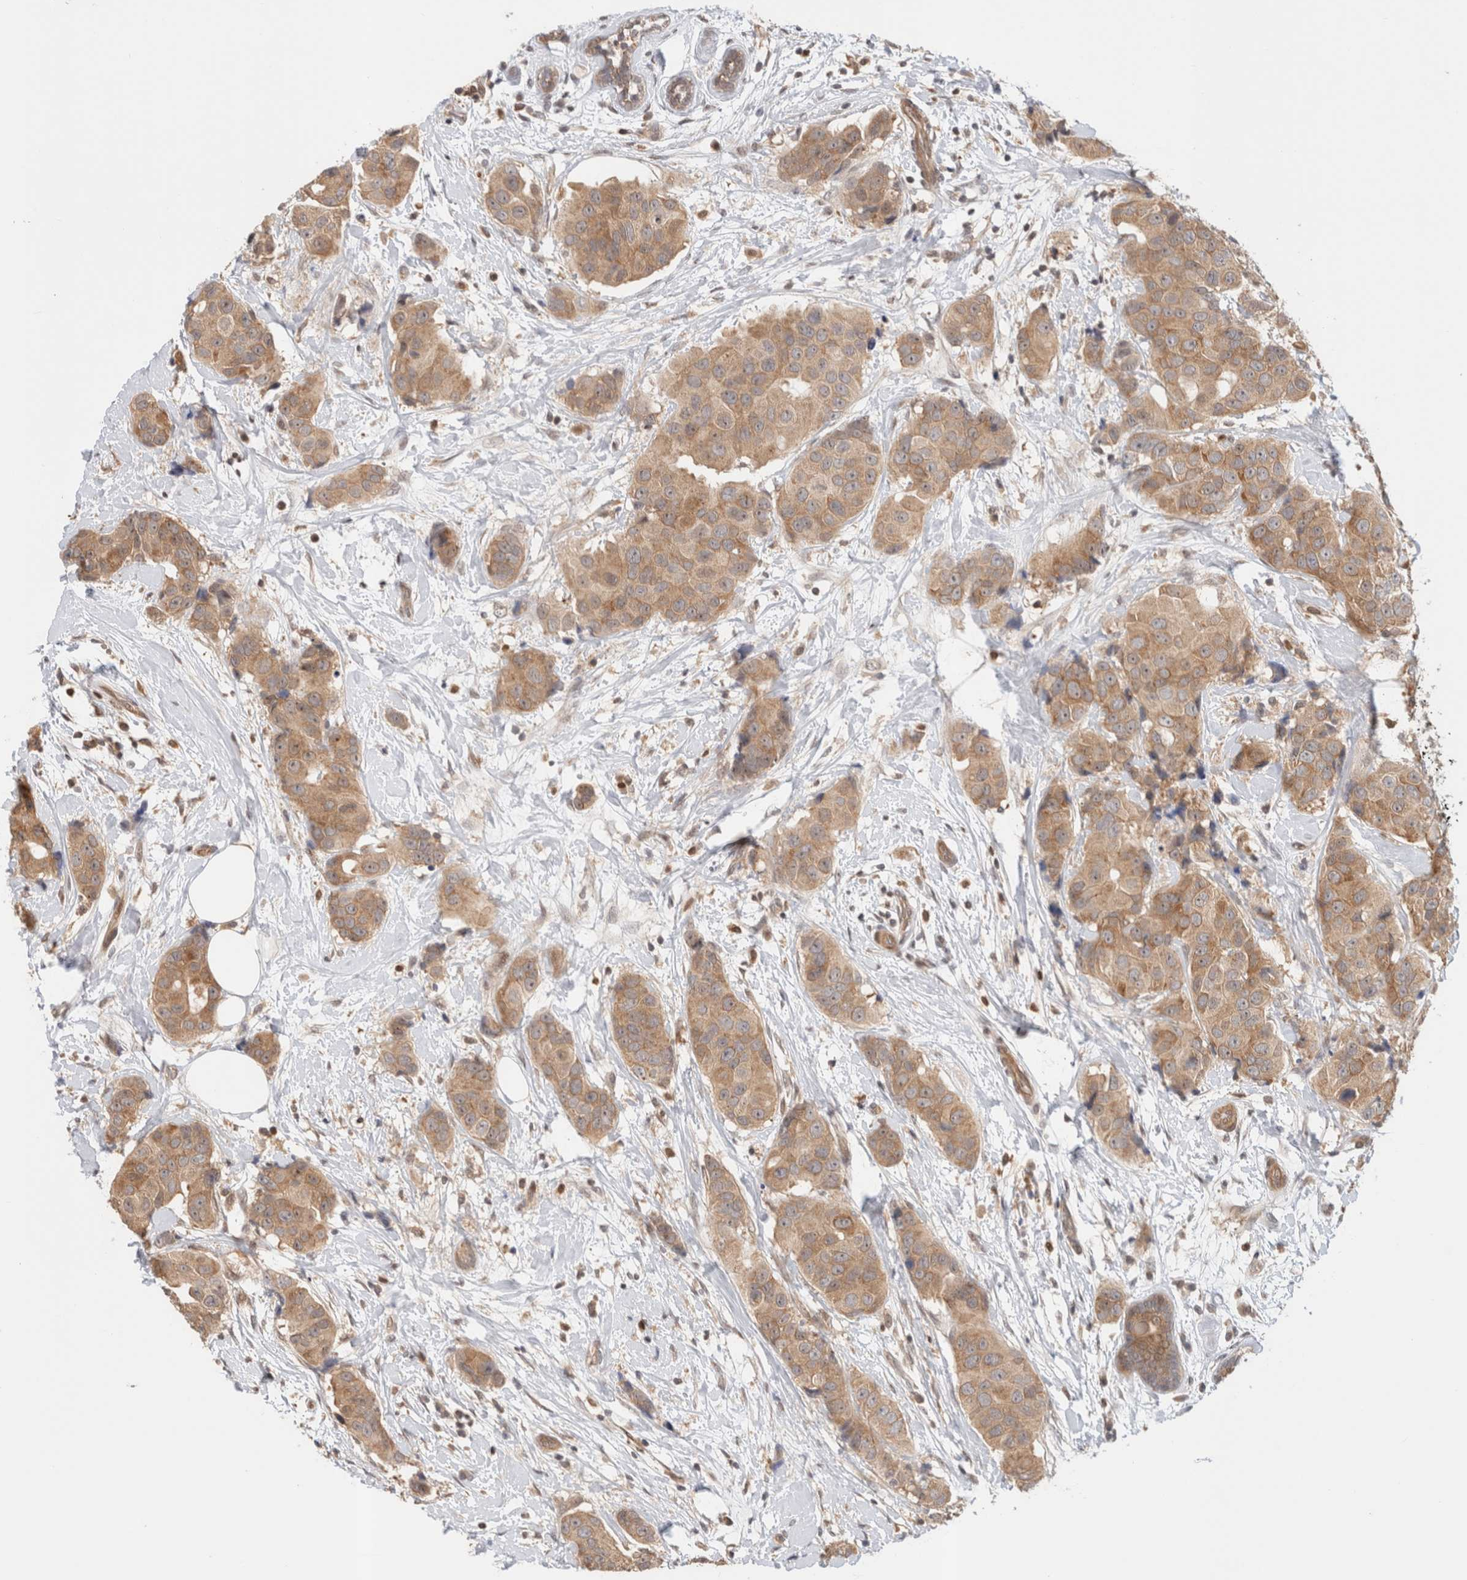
{"staining": {"intensity": "moderate", "quantity": ">75%", "location": "cytoplasmic/membranous"}, "tissue": "breast cancer", "cell_type": "Tumor cells", "image_type": "cancer", "snomed": [{"axis": "morphology", "description": "Normal tissue, NOS"}, {"axis": "morphology", "description": "Duct carcinoma"}, {"axis": "topography", "description": "Breast"}], "caption": "The histopathology image demonstrates immunohistochemical staining of breast infiltrating ductal carcinoma. There is moderate cytoplasmic/membranous positivity is seen in about >75% of tumor cells.", "gene": "OTUD6B", "patient": {"sex": "female", "age": 39}}